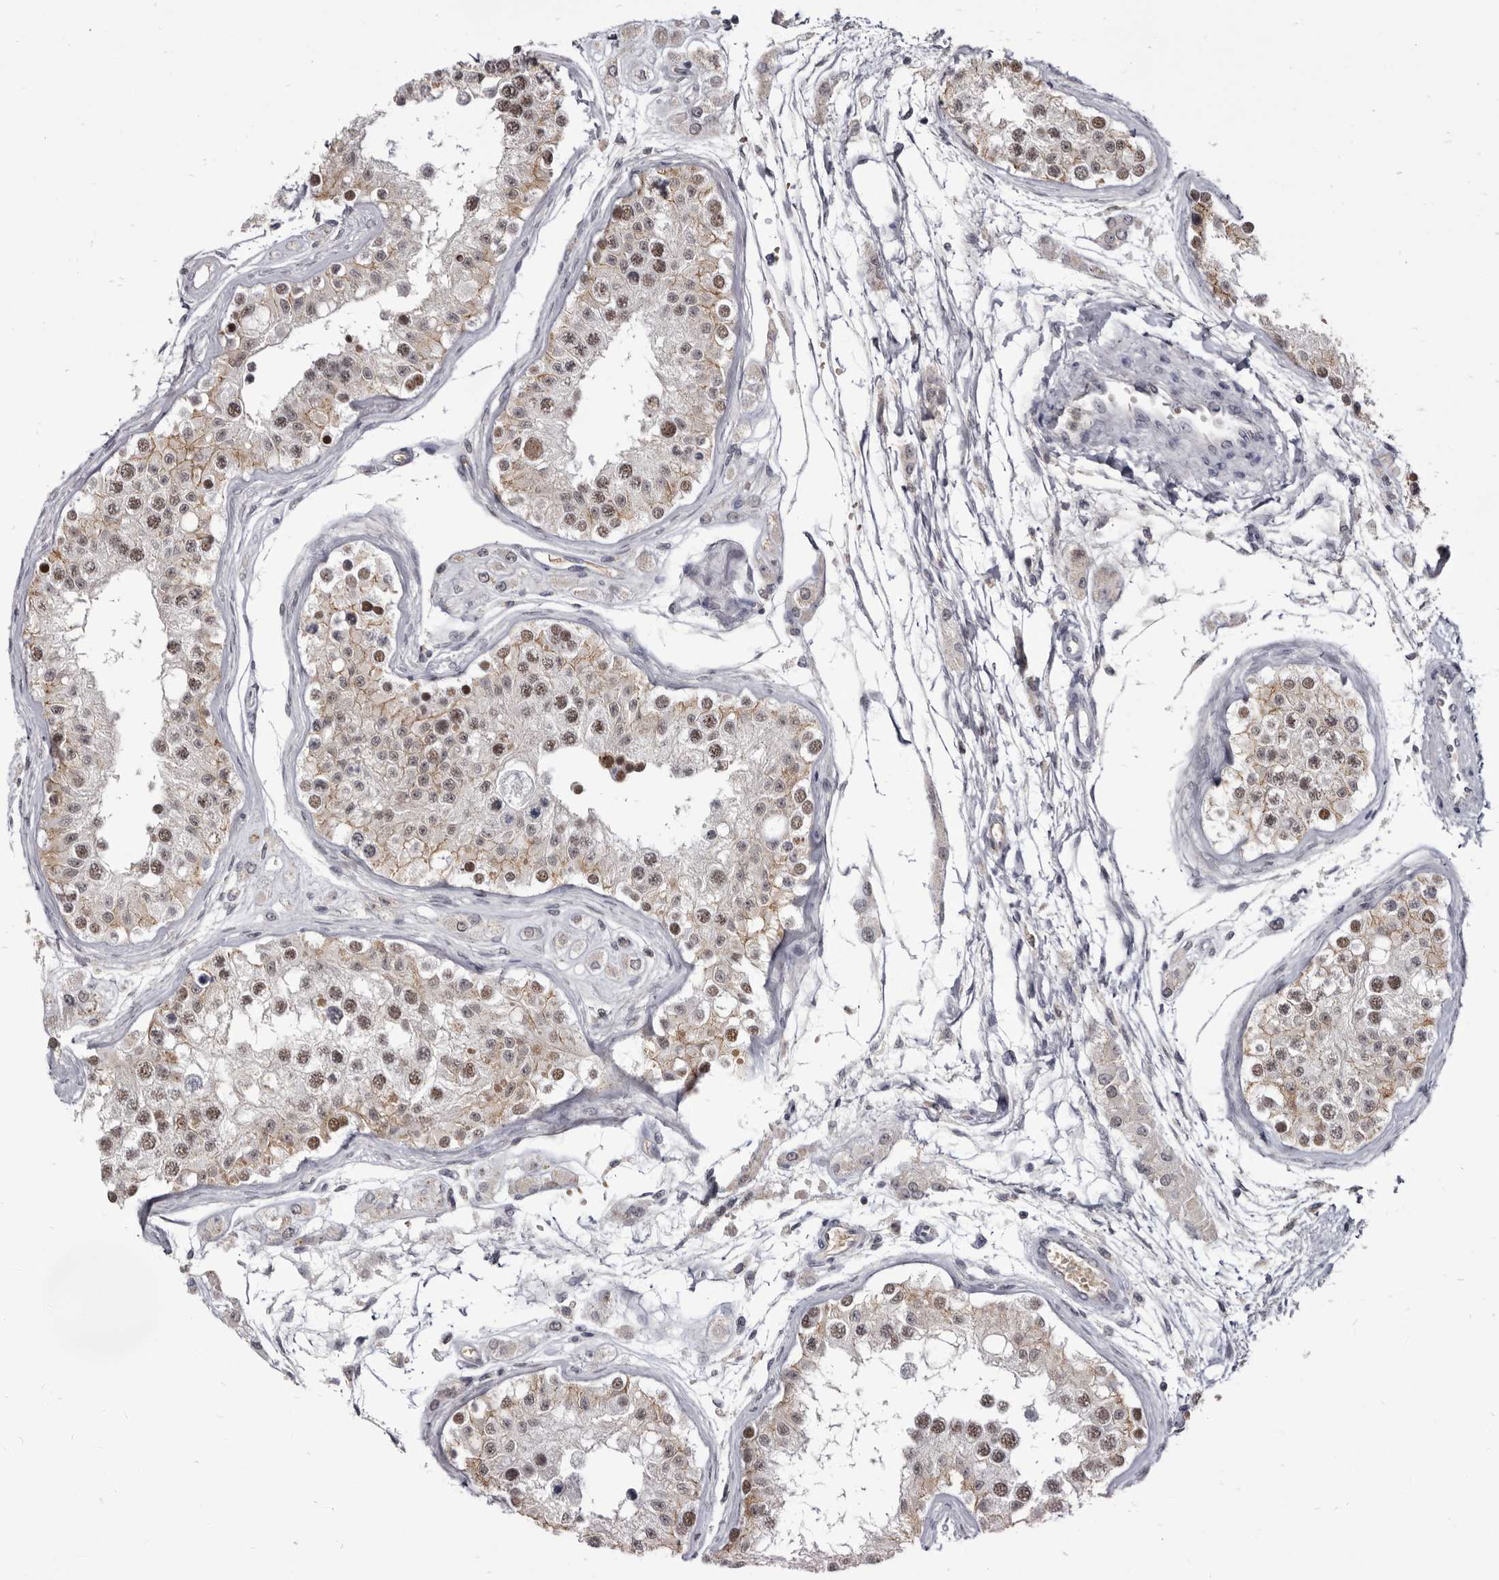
{"staining": {"intensity": "moderate", "quantity": "25%-75%", "location": "cytoplasmic/membranous,nuclear"}, "tissue": "testis", "cell_type": "Cells in seminiferous ducts", "image_type": "normal", "snomed": [{"axis": "morphology", "description": "Normal tissue, NOS"}, {"axis": "morphology", "description": "Adenocarcinoma, metastatic, NOS"}, {"axis": "topography", "description": "Testis"}], "caption": "Immunohistochemical staining of unremarkable testis displays 25%-75% levels of moderate cytoplasmic/membranous,nuclear protein expression in about 25%-75% of cells in seminiferous ducts.", "gene": "CGN", "patient": {"sex": "male", "age": 26}}